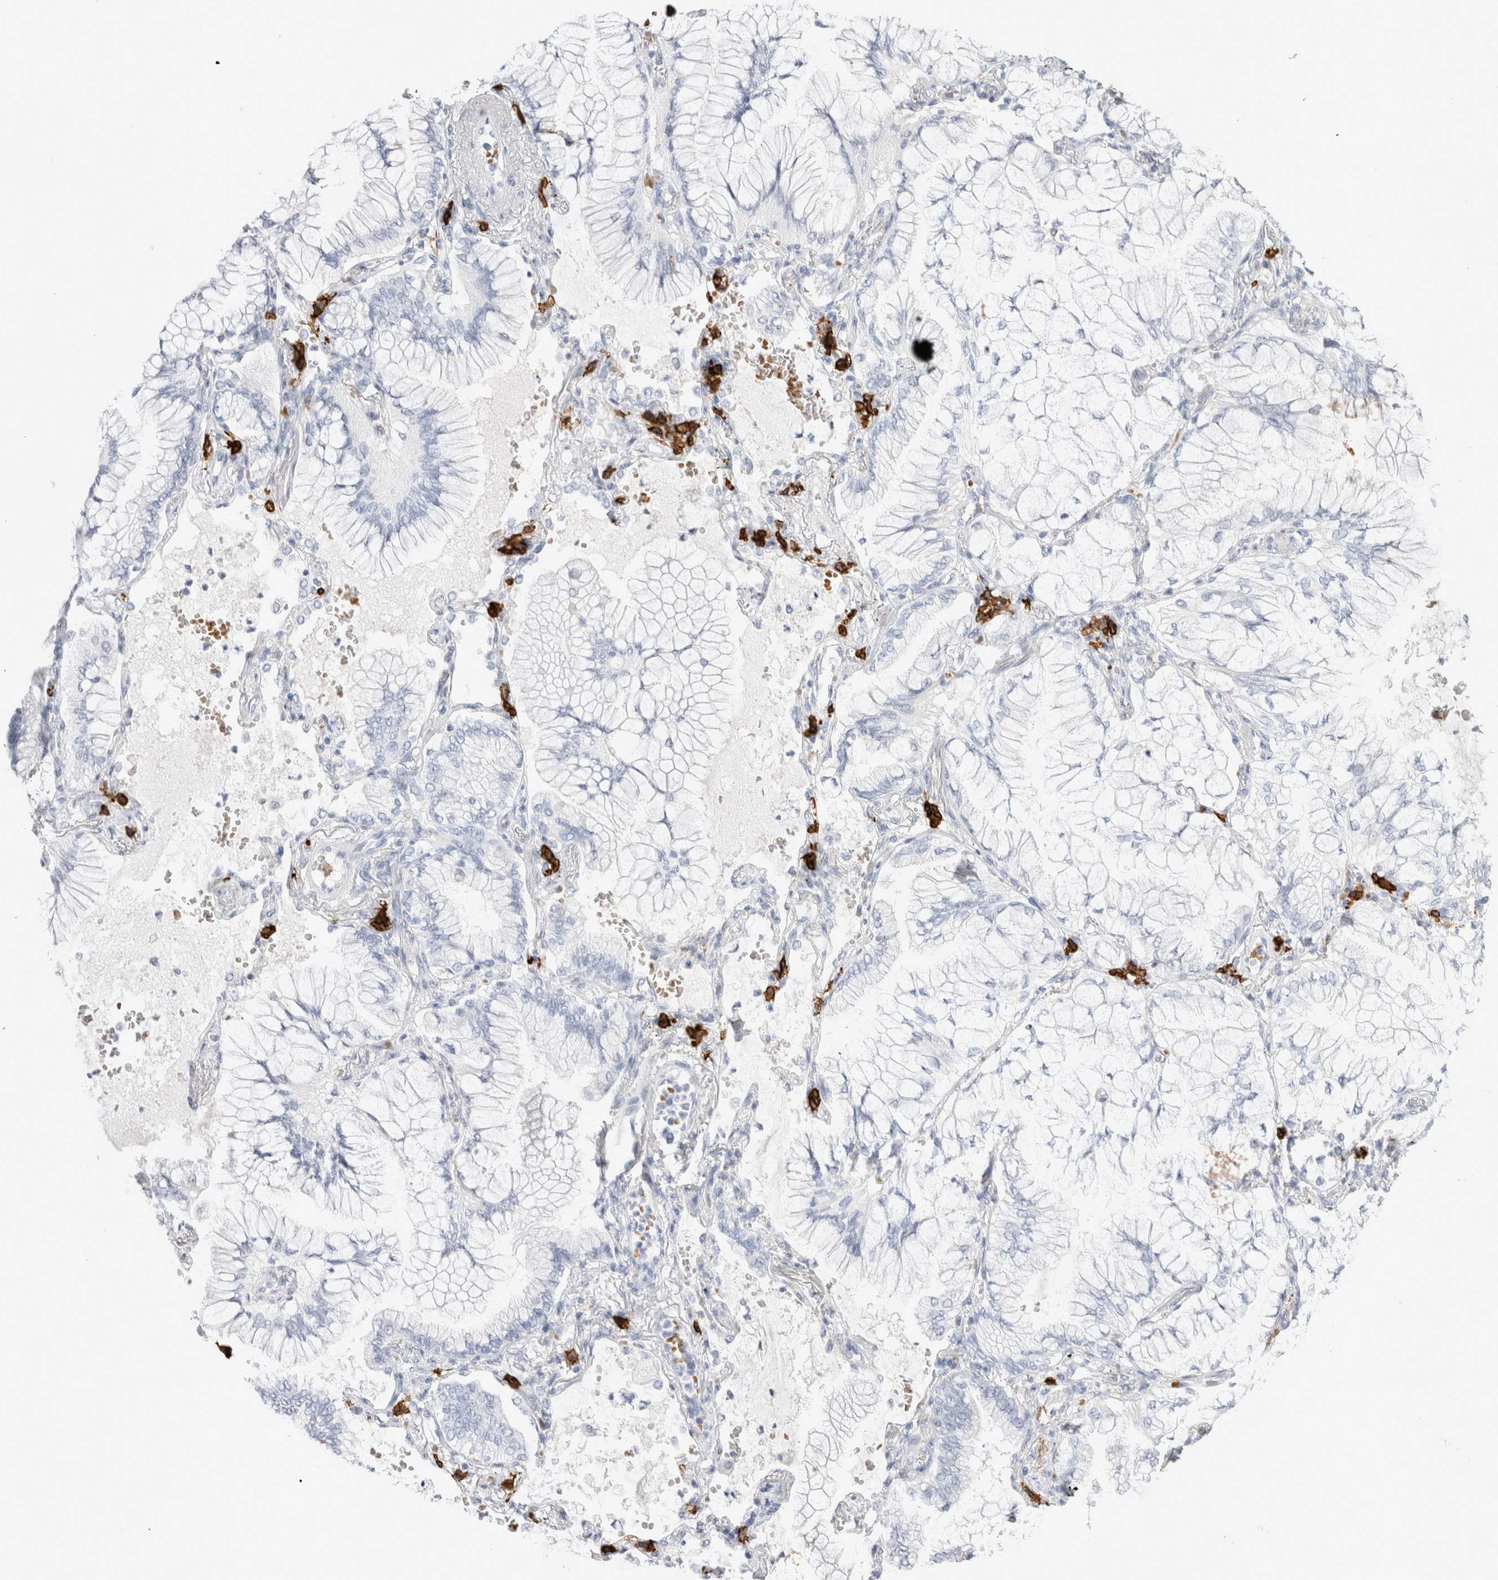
{"staining": {"intensity": "negative", "quantity": "none", "location": "none"}, "tissue": "lung cancer", "cell_type": "Tumor cells", "image_type": "cancer", "snomed": [{"axis": "morphology", "description": "Adenocarcinoma, NOS"}, {"axis": "topography", "description": "Lung"}], "caption": "Tumor cells show no significant staining in lung cancer.", "gene": "CD38", "patient": {"sex": "female", "age": 70}}